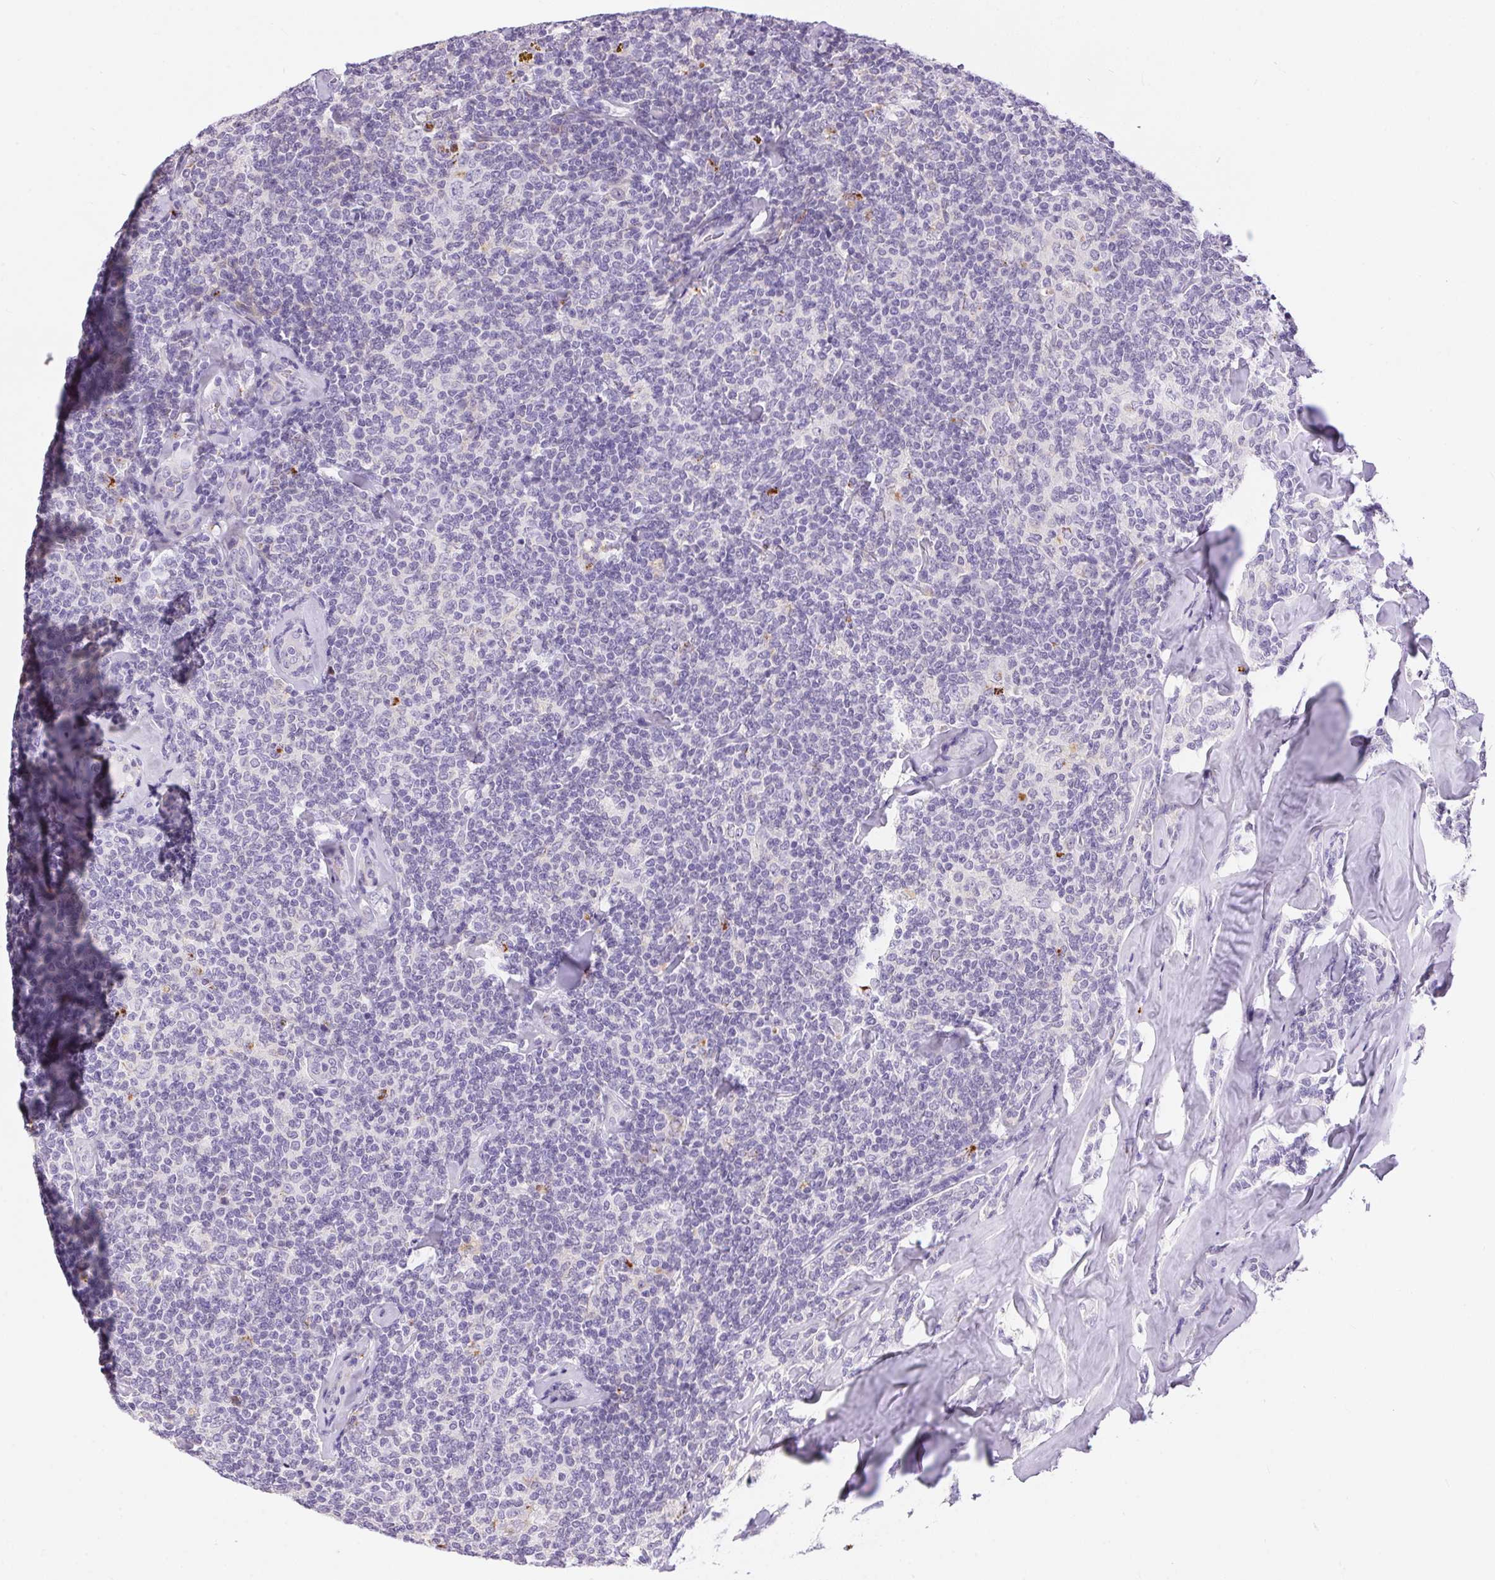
{"staining": {"intensity": "negative", "quantity": "none", "location": "none"}, "tissue": "lymphoma", "cell_type": "Tumor cells", "image_type": "cancer", "snomed": [{"axis": "morphology", "description": "Malignant lymphoma, non-Hodgkin's type, Low grade"}, {"axis": "topography", "description": "Lymph node"}], "caption": "This is an immunohistochemistry image of human lymphoma. There is no expression in tumor cells.", "gene": "PNLIPRP3", "patient": {"sex": "female", "age": 56}}